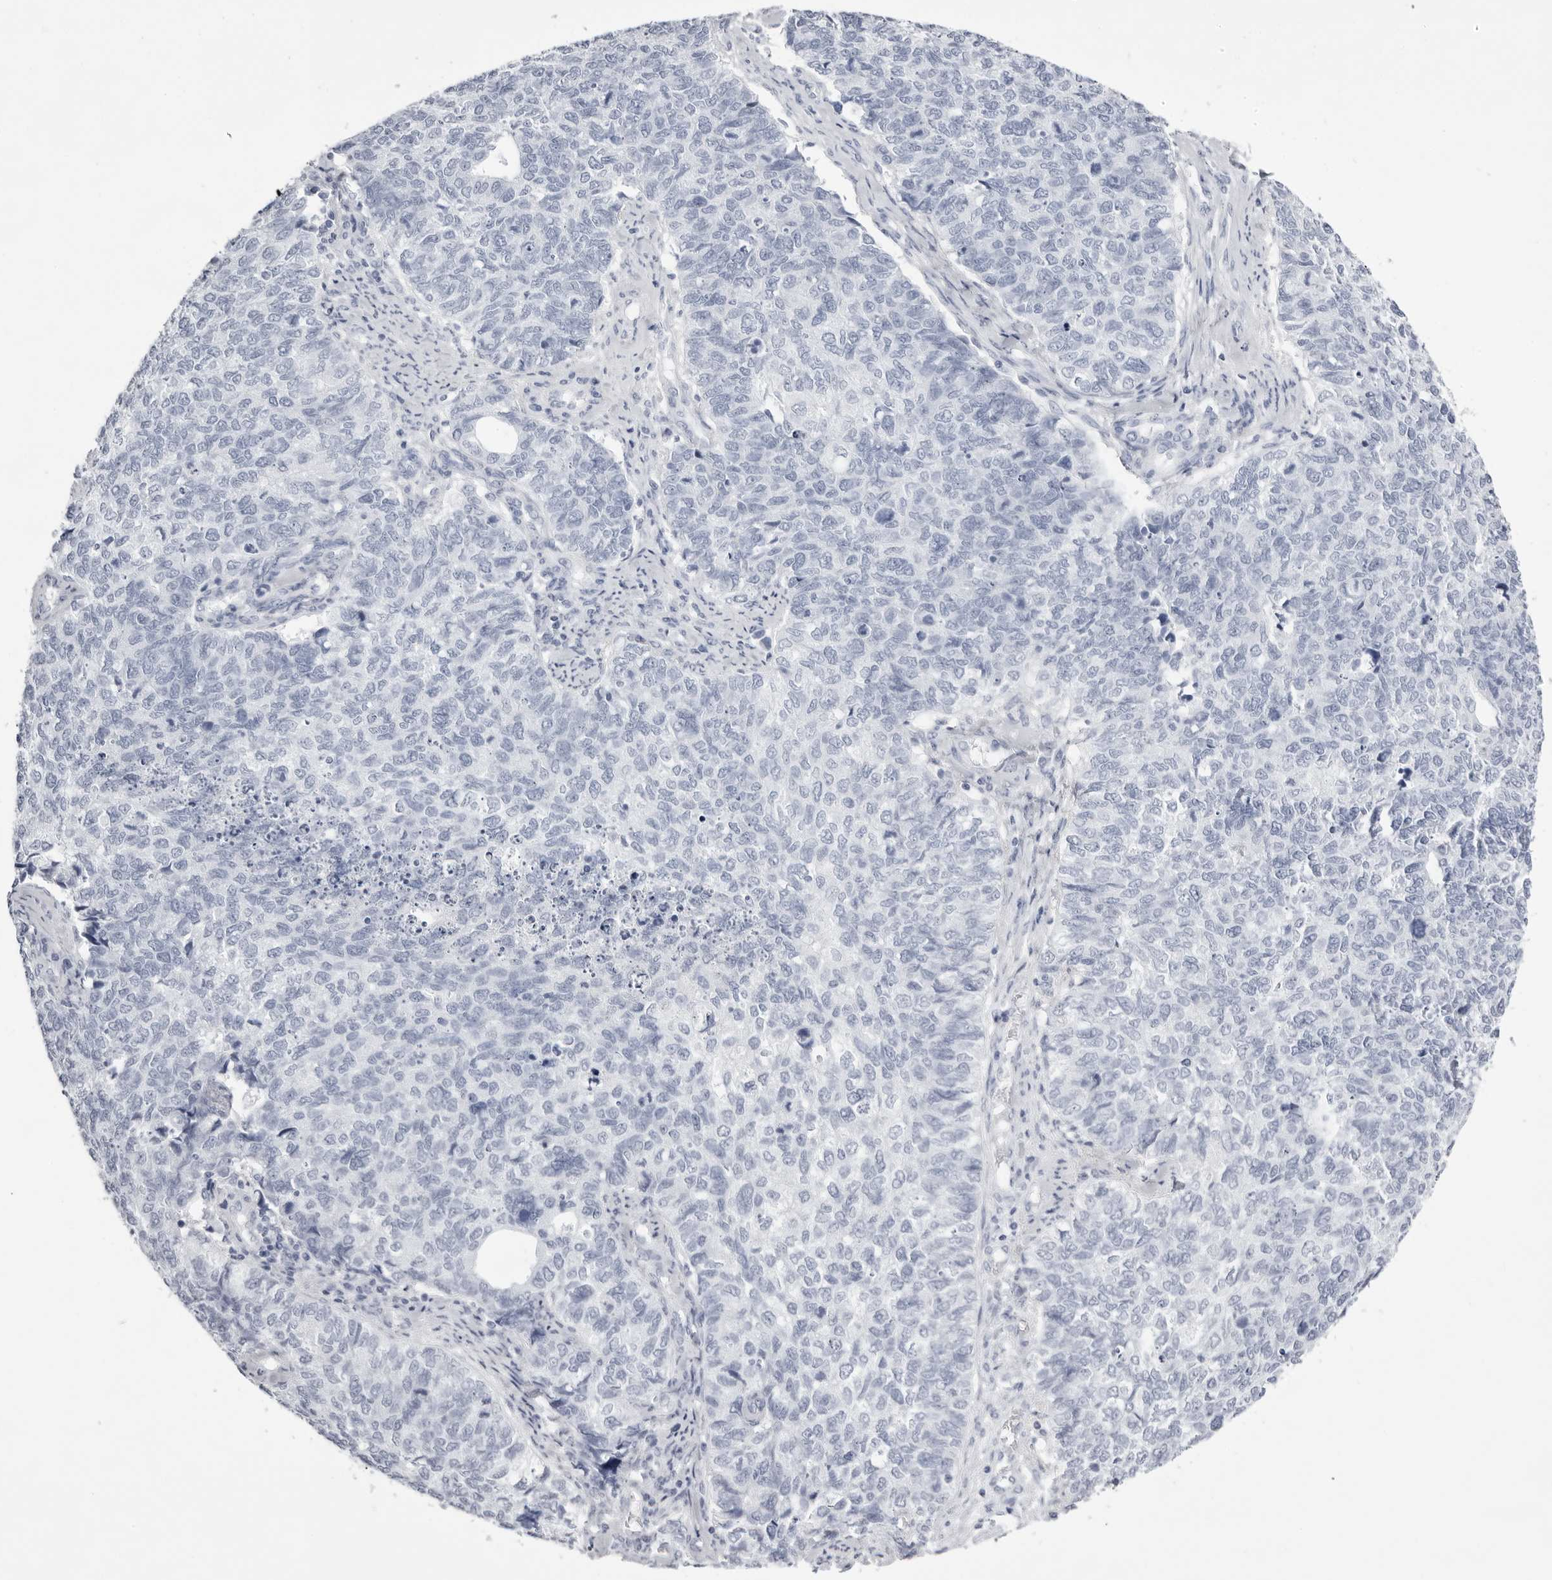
{"staining": {"intensity": "negative", "quantity": "none", "location": "none"}, "tissue": "cervical cancer", "cell_type": "Tumor cells", "image_type": "cancer", "snomed": [{"axis": "morphology", "description": "Squamous cell carcinoma, NOS"}, {"axis": "topography", "description": "Cervix"}], "caption": "Photomicrograph shows no significant protein positivity in tumor cells of cervical squamous cell carcinoma. Brightfield microscopy of immunohistochemistry stained with DAB (3,3'-diaminobenzidine) (brown) and hematoxylin (blue), captured at high magnification.", "gene": "TMOD4", "patient": {"sex": "female", "age": 63}}